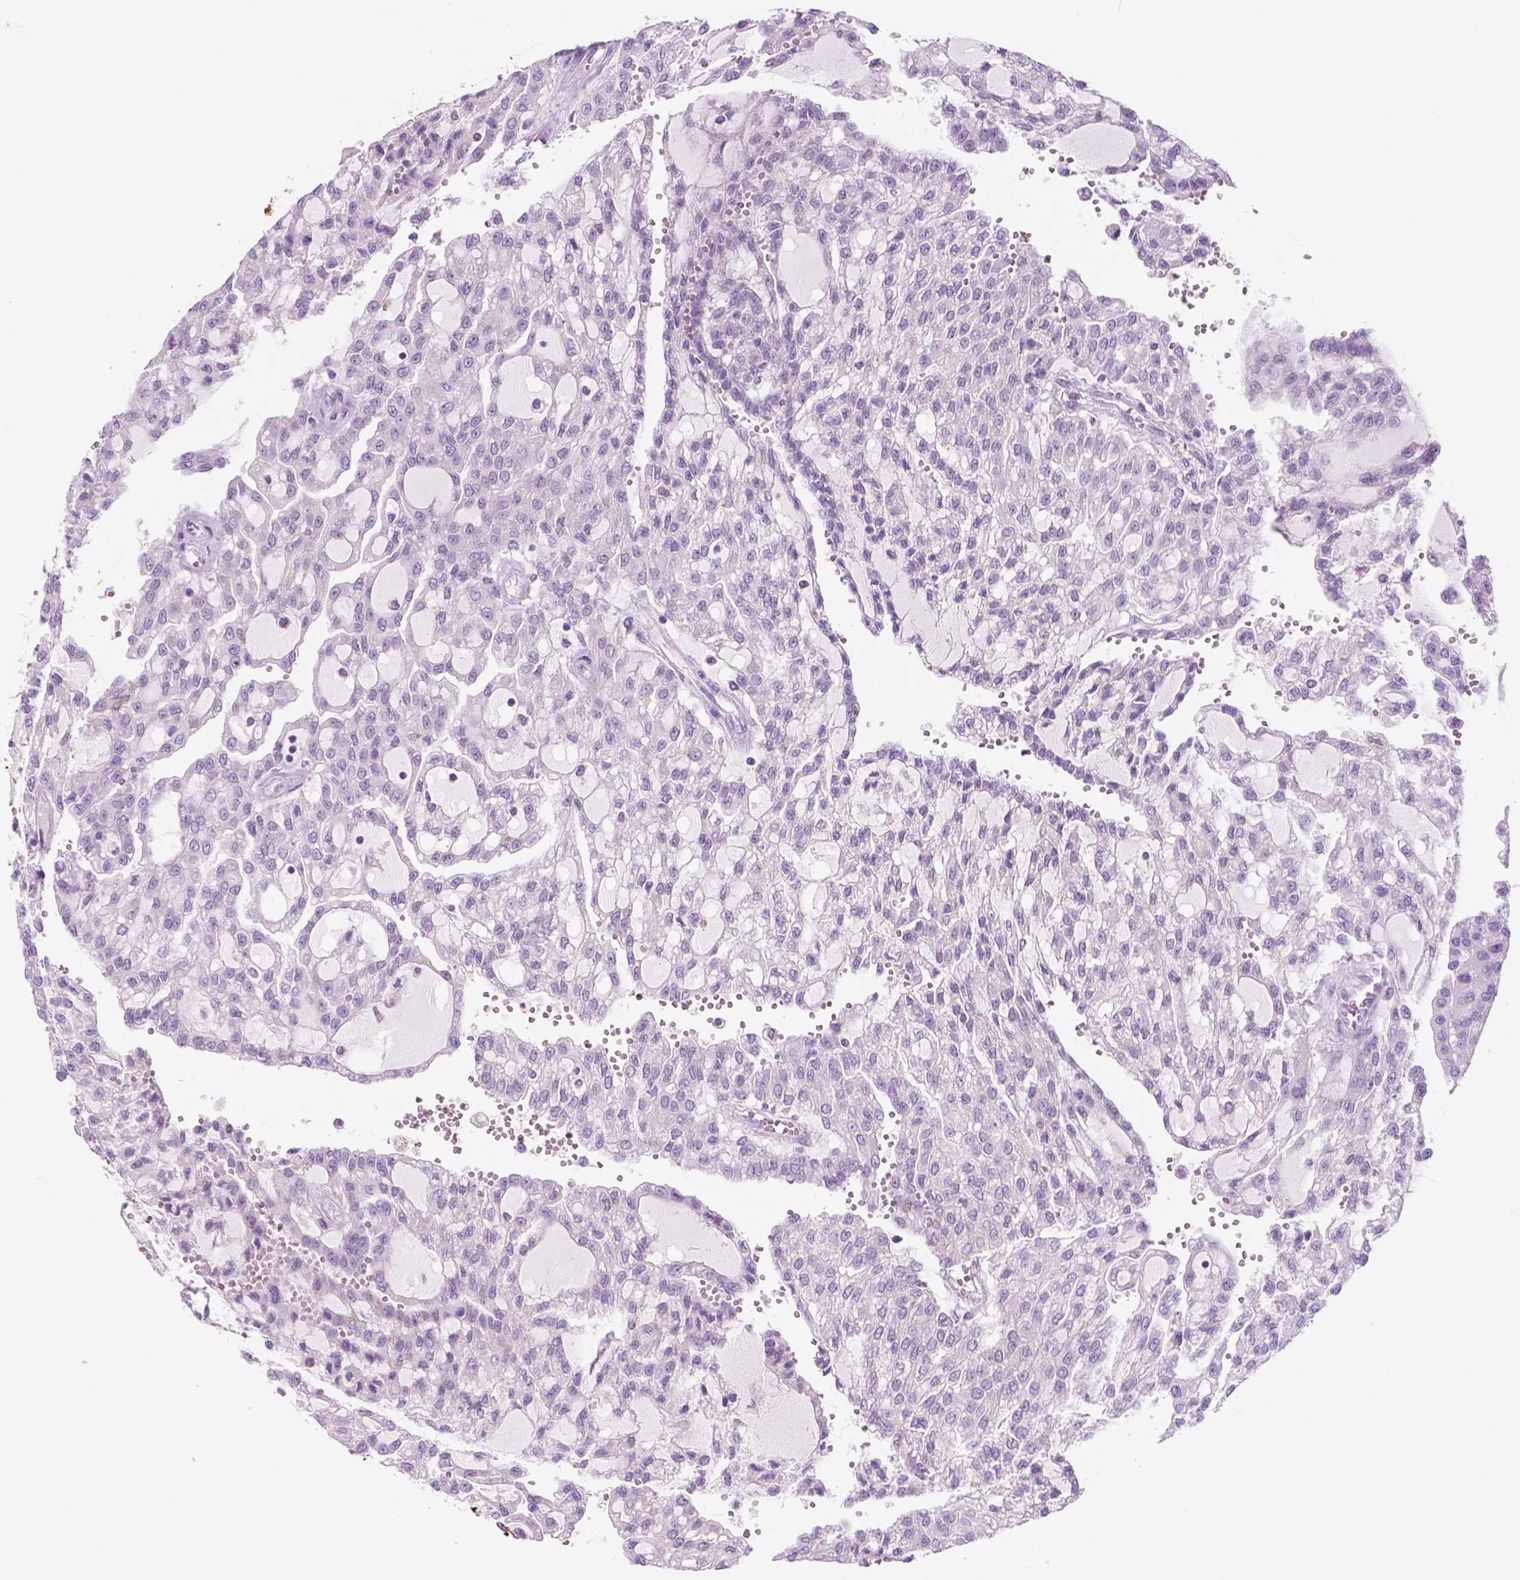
{"staining": {"intensity": "negative", "quantity": "none", "location": "none"}, "tissue": "renal cancer", "cell_type": "Tumor cells", "image_type": "cancer", "snomed": [{"axis": "morphology", "description": "Adenocarcinoma, NOS"}, {"axis": "topography", "description": "Kidney"}], "caption": "An image of renal adenocarcinoma stained for a protein demonstrates no brown staining in tumor cells.", "gene": "EPPK1", "patient": {"sex": "male", "age": 63}}